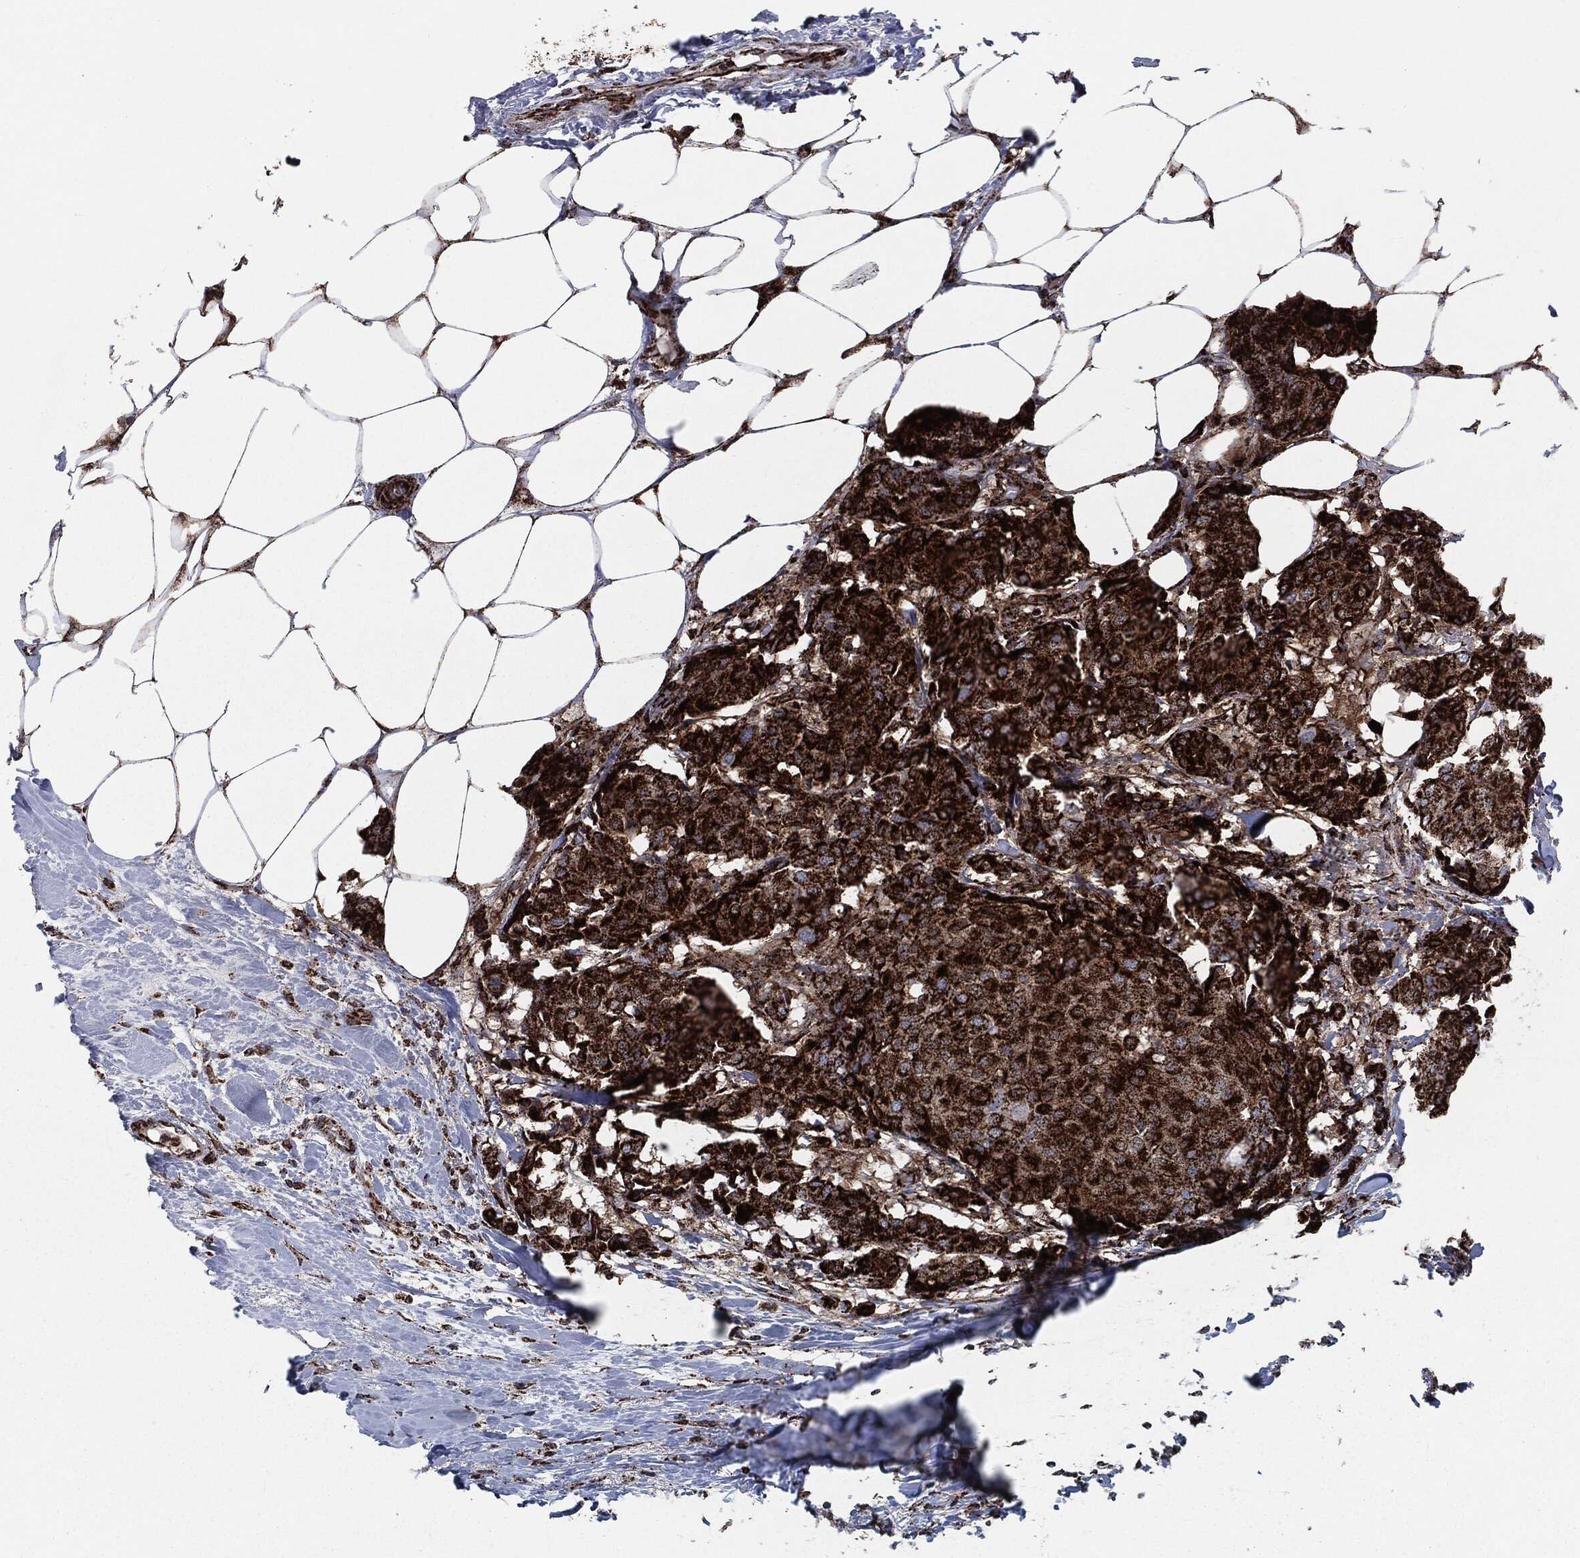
{"staining": {"intensity": "strong", "quantity": ">75%", "location": "cytoplasmic/membranous"}, "tissue": "breast cancer", "cell_type": "Tumor cells", "image_type": "cancer", "snomed": [{"axis": "morphology", "description": "Duct carcinoma"}, {"axis": "topography", "description": "Breast"}], "caption": "IHC photomicrograph of human breast invasive ductal carcinoma stained for a protein (brown), which displays high levels of strong cytoplasmic/membranous positivity in approximately >75% of tumor cells.", "gene": "FH", "patient": {"sex": "female", "age": 75}}